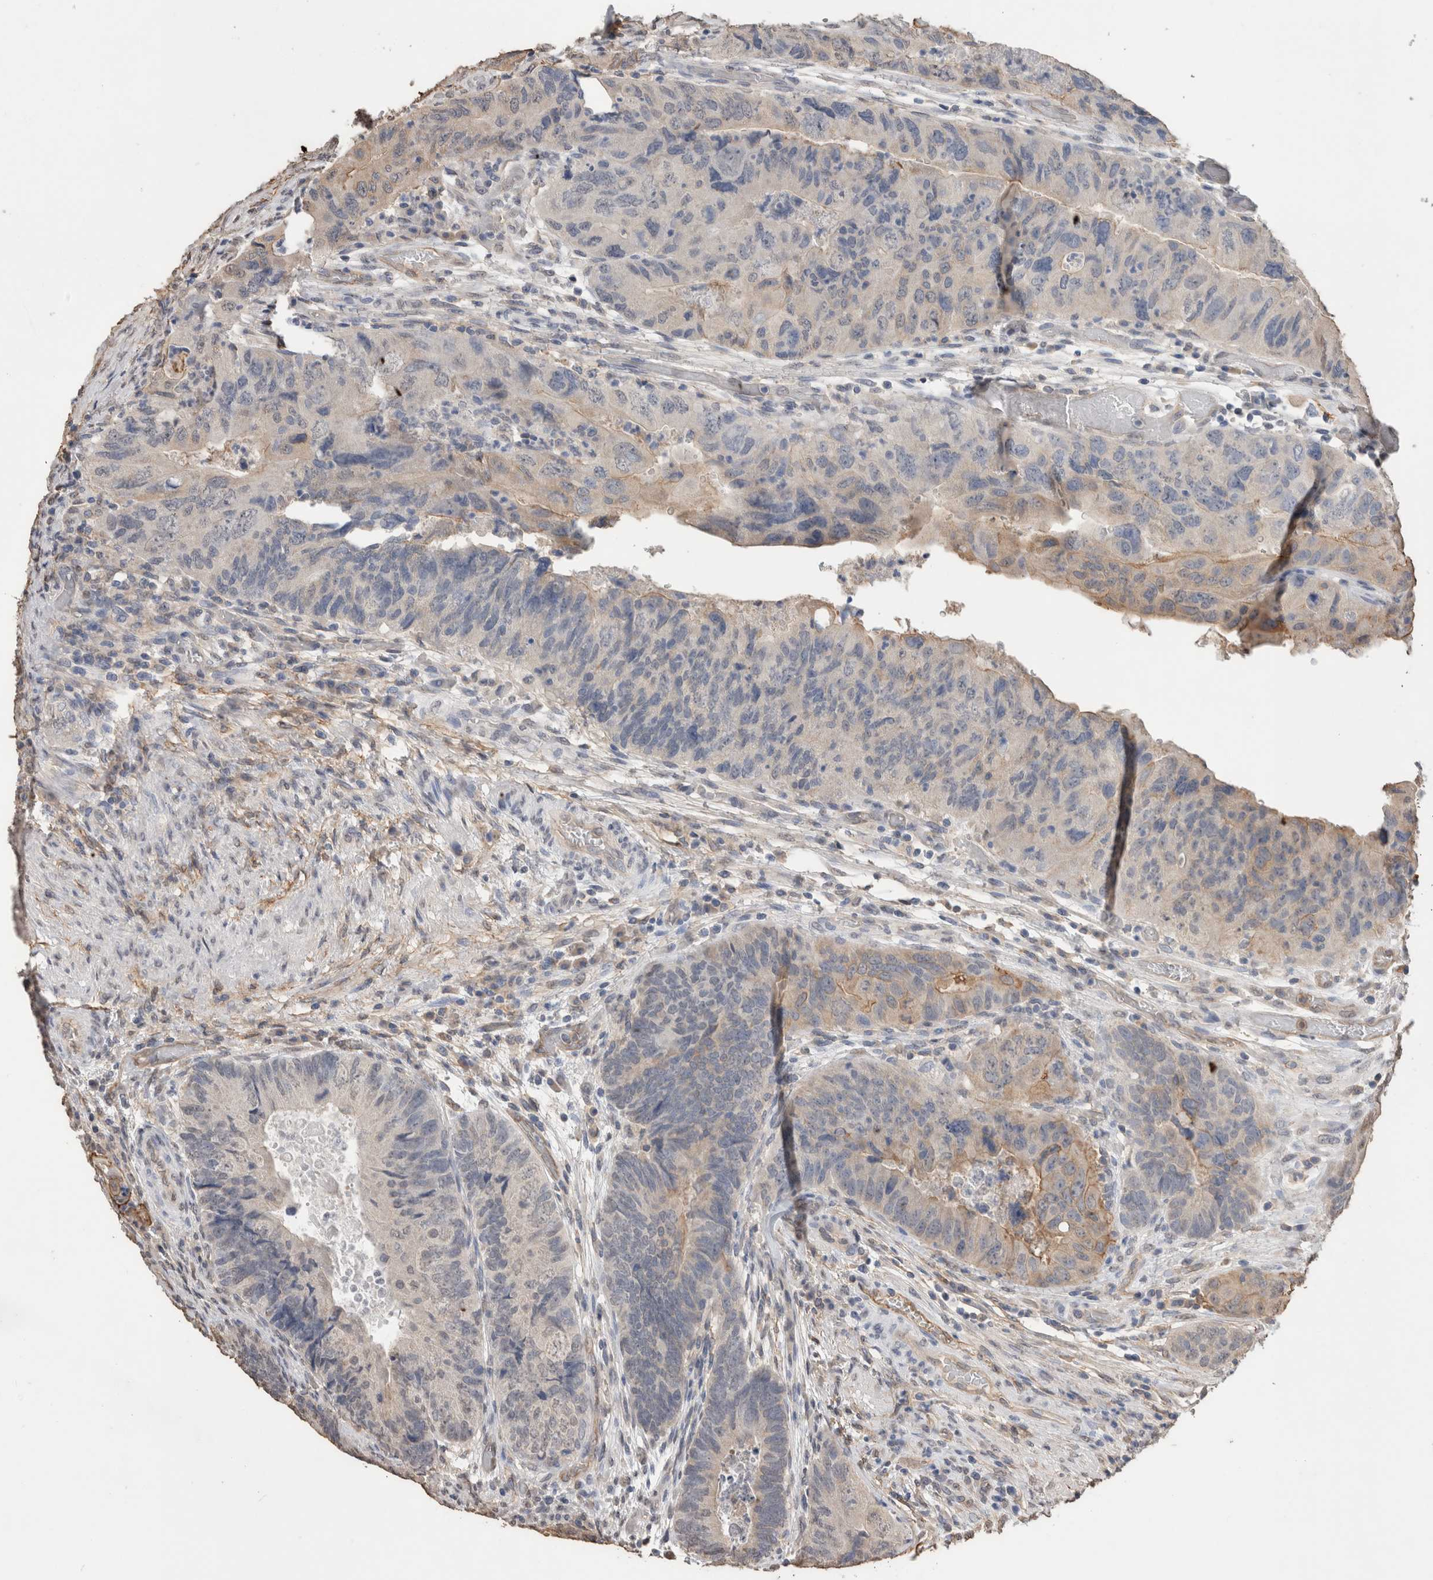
{"staining": {"intensity": "weak", "quantity": "<25%", "location": "cytoplasmic/membranous"}, "tissue": "colorectal cancer", "cell_type": "Tumor cells", "image_type": "cancer", "snomed": [{"axis": "morphology", "description": "Adenocarcinoma, NOS"}, {"axis": "topography", "description": "Rectum"}], "caption": "The image displays no staining of tumor cells in colorectal adenocarcinoma. (DAB (3,3'-diaminobenzidine) immunohistochemistry (IHC) visualized using brightfield microscopy, high magnification).", "gene": "S100A10", "patient": {"sex": "male", "age": 63}}